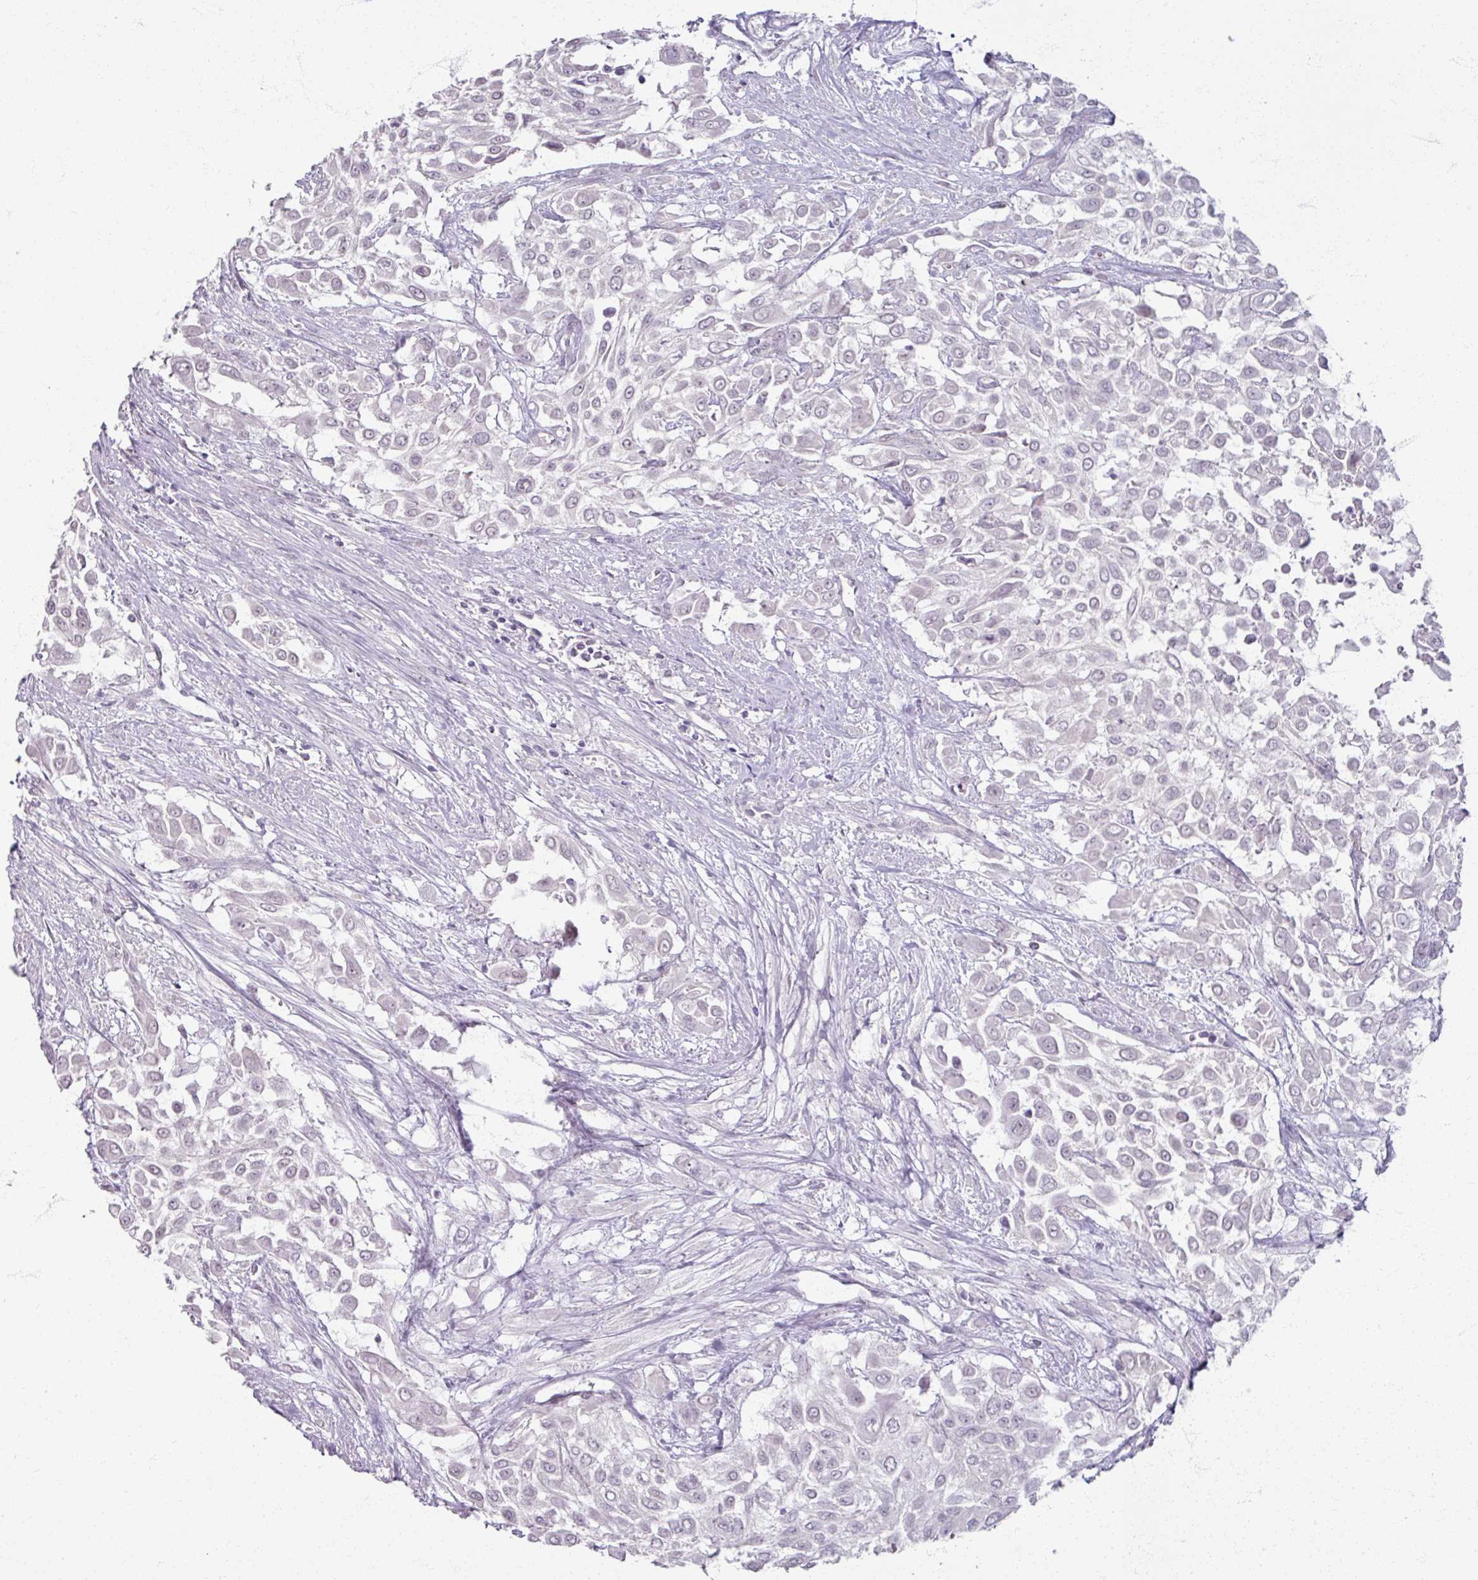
{"staining": {"intensity": "negative", "quantity": "none", "location": "none"}, "tissue": "urothelial cancer", "cell_type": "Tumor cells", "image_type": "cancer", "snomed": [{"axis": "morphology", "description": "Urothelial carcinoma, High grade"}, {"axis": "topography", "description": "Urinary bladder"}], "caption": "This histopathology image is of high-grade urothelial carcinoma stained with immunohistochemistry to label a protein in brown with the nuclei are counter-stained blue. There is no expression in tumor cells.", "gene": "SOX11", "patient": {"sex": "male", "age": 57}}